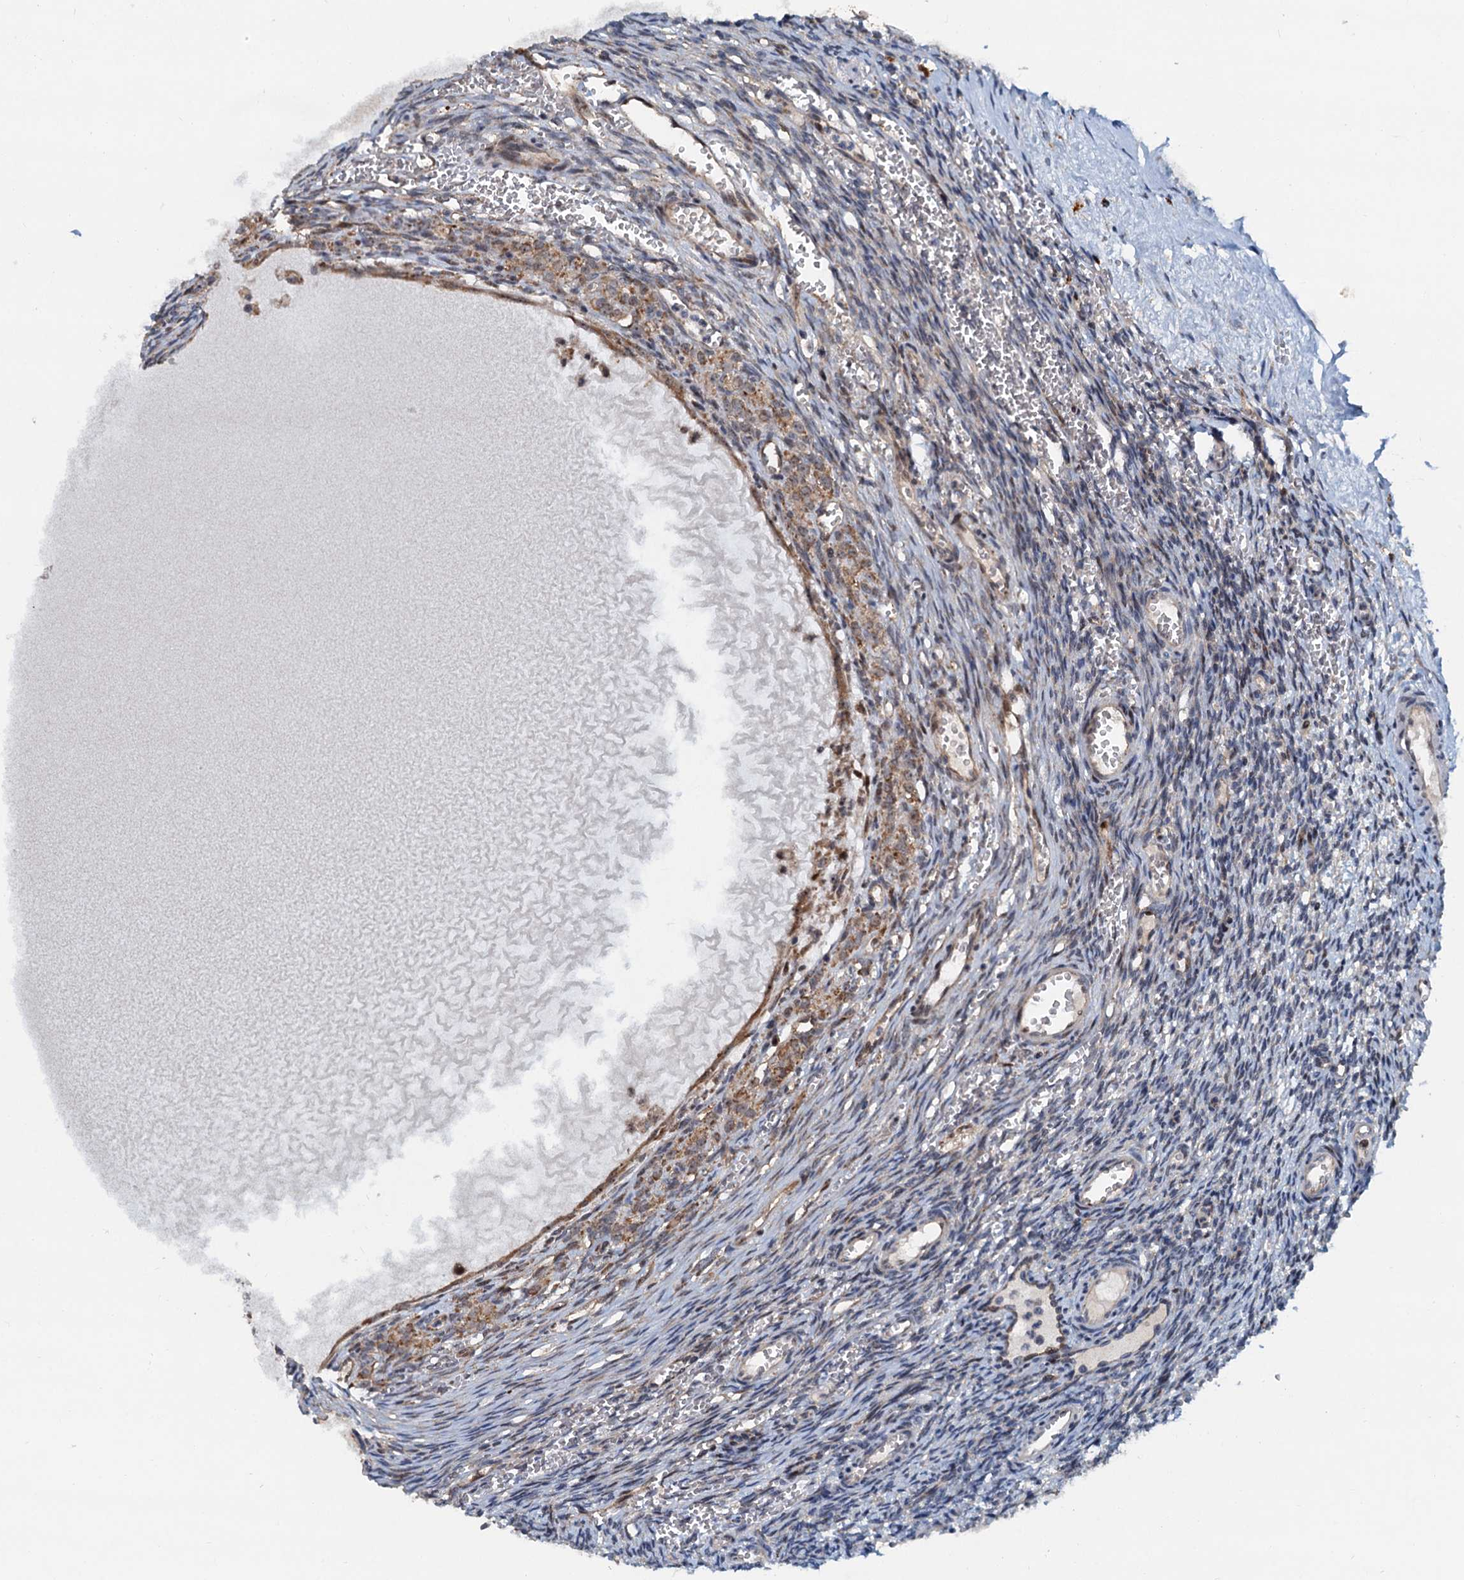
{"staining": {"intensity": "negative", "quantity": "none", "location": "none"}, "tissue": "ovary", "cell_type": "Ovarian stroma cells", "image_type": "normal", "snomed": [{"axis": "morphology", "description": "Normal tissue, NOS"}, {"axis": "topography", "description": "Ovary"}], "caption": "Immunohistochemical staining of normal ovary exhibits no significant staining in ovarian stroma cells.", "gene": "DNAJC21", "patient": {"sex": "female", "age": 39}}